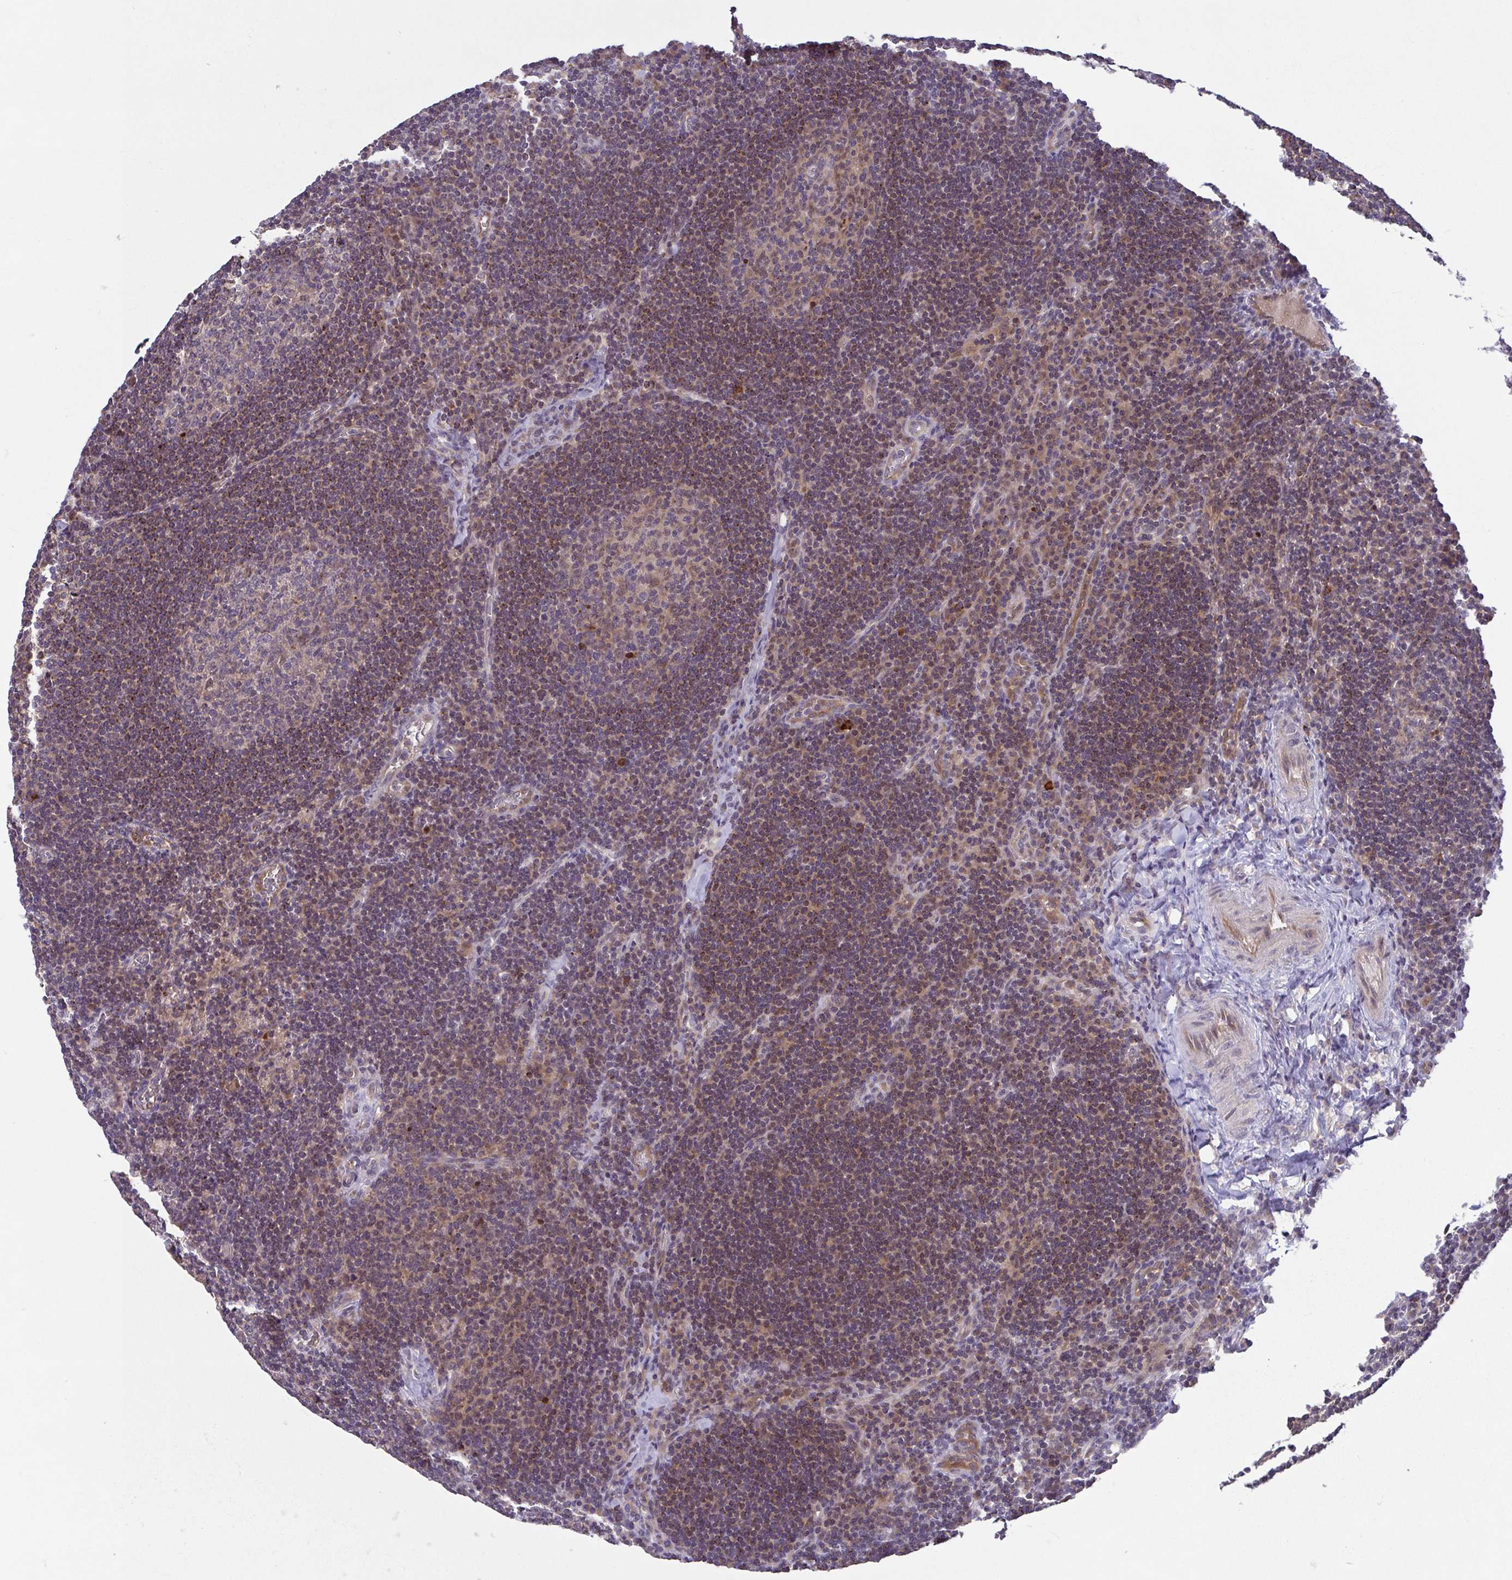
{"staining": {"intensity": "weak", "quantity": "25%-75%", "location": "cytoplasmic/membranous"}, "tissue": "lymph node", "cell_type": "Germinal center cells", "image_type": "normal", "snomed": [{"axis": "morphology", "description": "Normal tissue, NOS"}, {"axis": "topography", "description": "Lymph node"}], "caption": "Immunohistochemical staining of benign human lymph node exhibits weak cytoplasmic/membranous protein positivity in approximately 25%-75% of germinal center cells. (Stains: DAB (3,3'-diaminobenzidine) in brown, nuclei in blue, Microscopy: brightfield microscopy at high magnification).", "gene": "OSBPL7", "patient": {"sex": "male", "age": 67}}